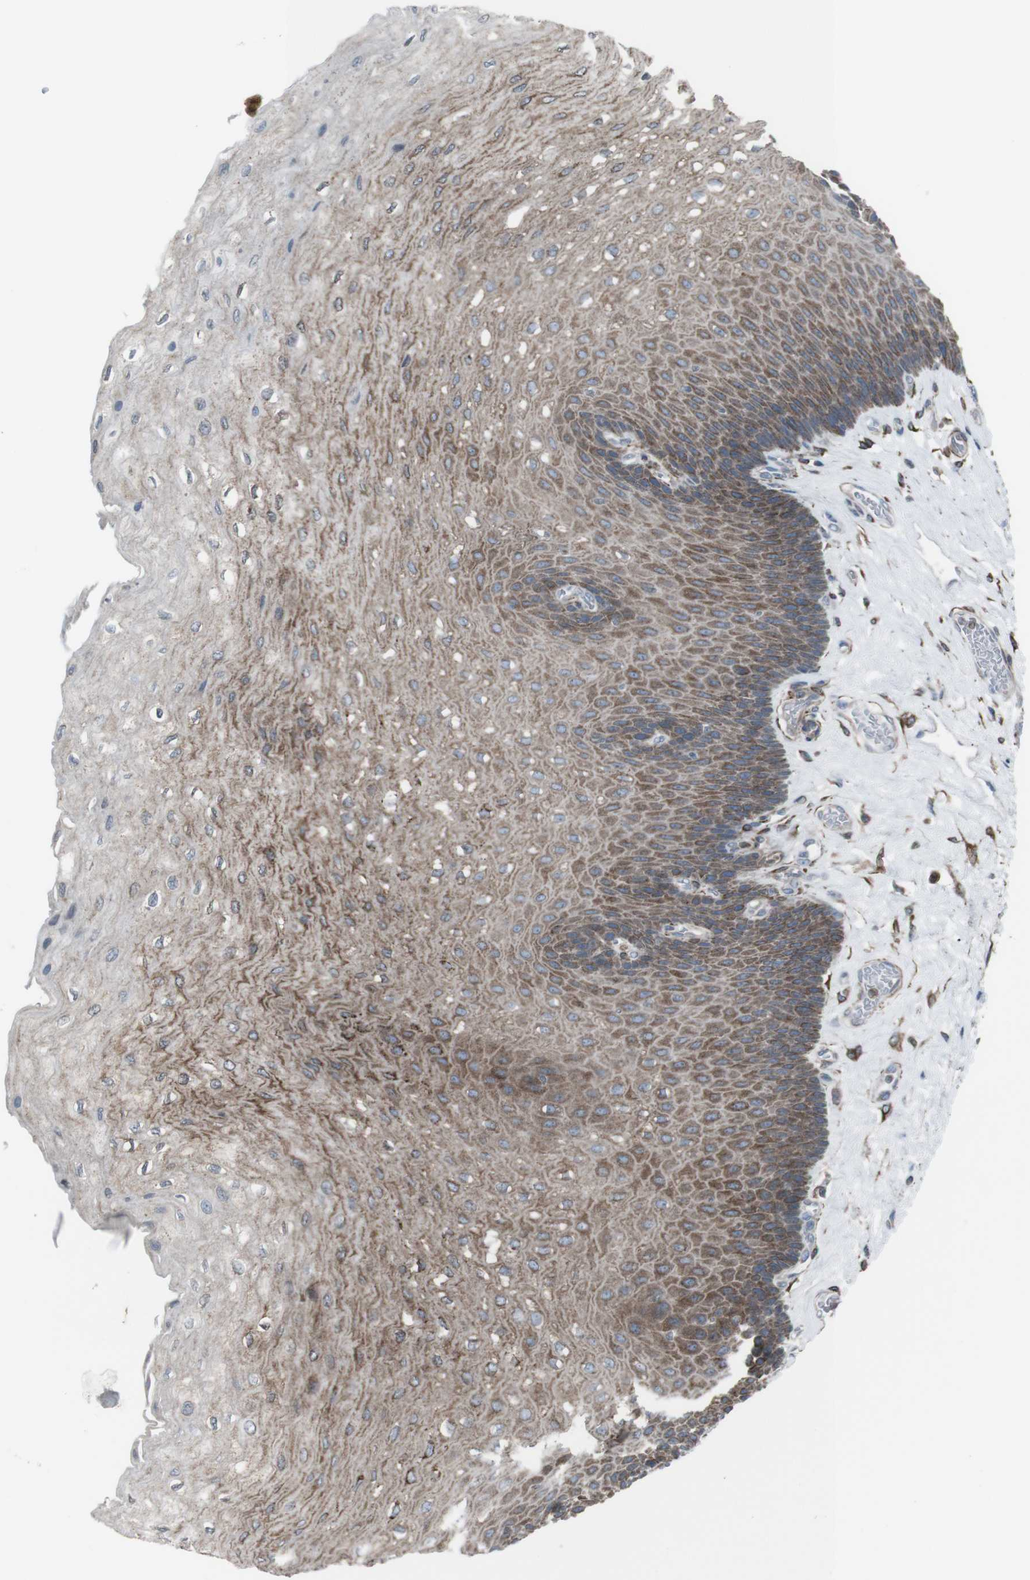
{"staining": {"intensity": "moderate", "quantity": ">75%", "location": "cytoplasmic/membranous"}, "tissue": "esophagus", "cell_type": "Squamous epithelial cells", "image_type": "normal", "snomed": [{"axis": "morphology", "description": "Normal tissue, NOS"}, {"axis": "topography", "description": "Esophagus"}], "caption": "Immunohistochemistry (DAB (3,3'-diaminobenzidine)) staining of benign human esophagus displays moderate cytoplasmic/membranous protein positivity in about >75% of squamous epithelial cells. The staining is performed using DAB brown chromogen to label protein expression. The nuclei are counter-stained blue using hematoxylin.", "gene": "LNPK", "patient": {"sex": "female", "age": 72}}